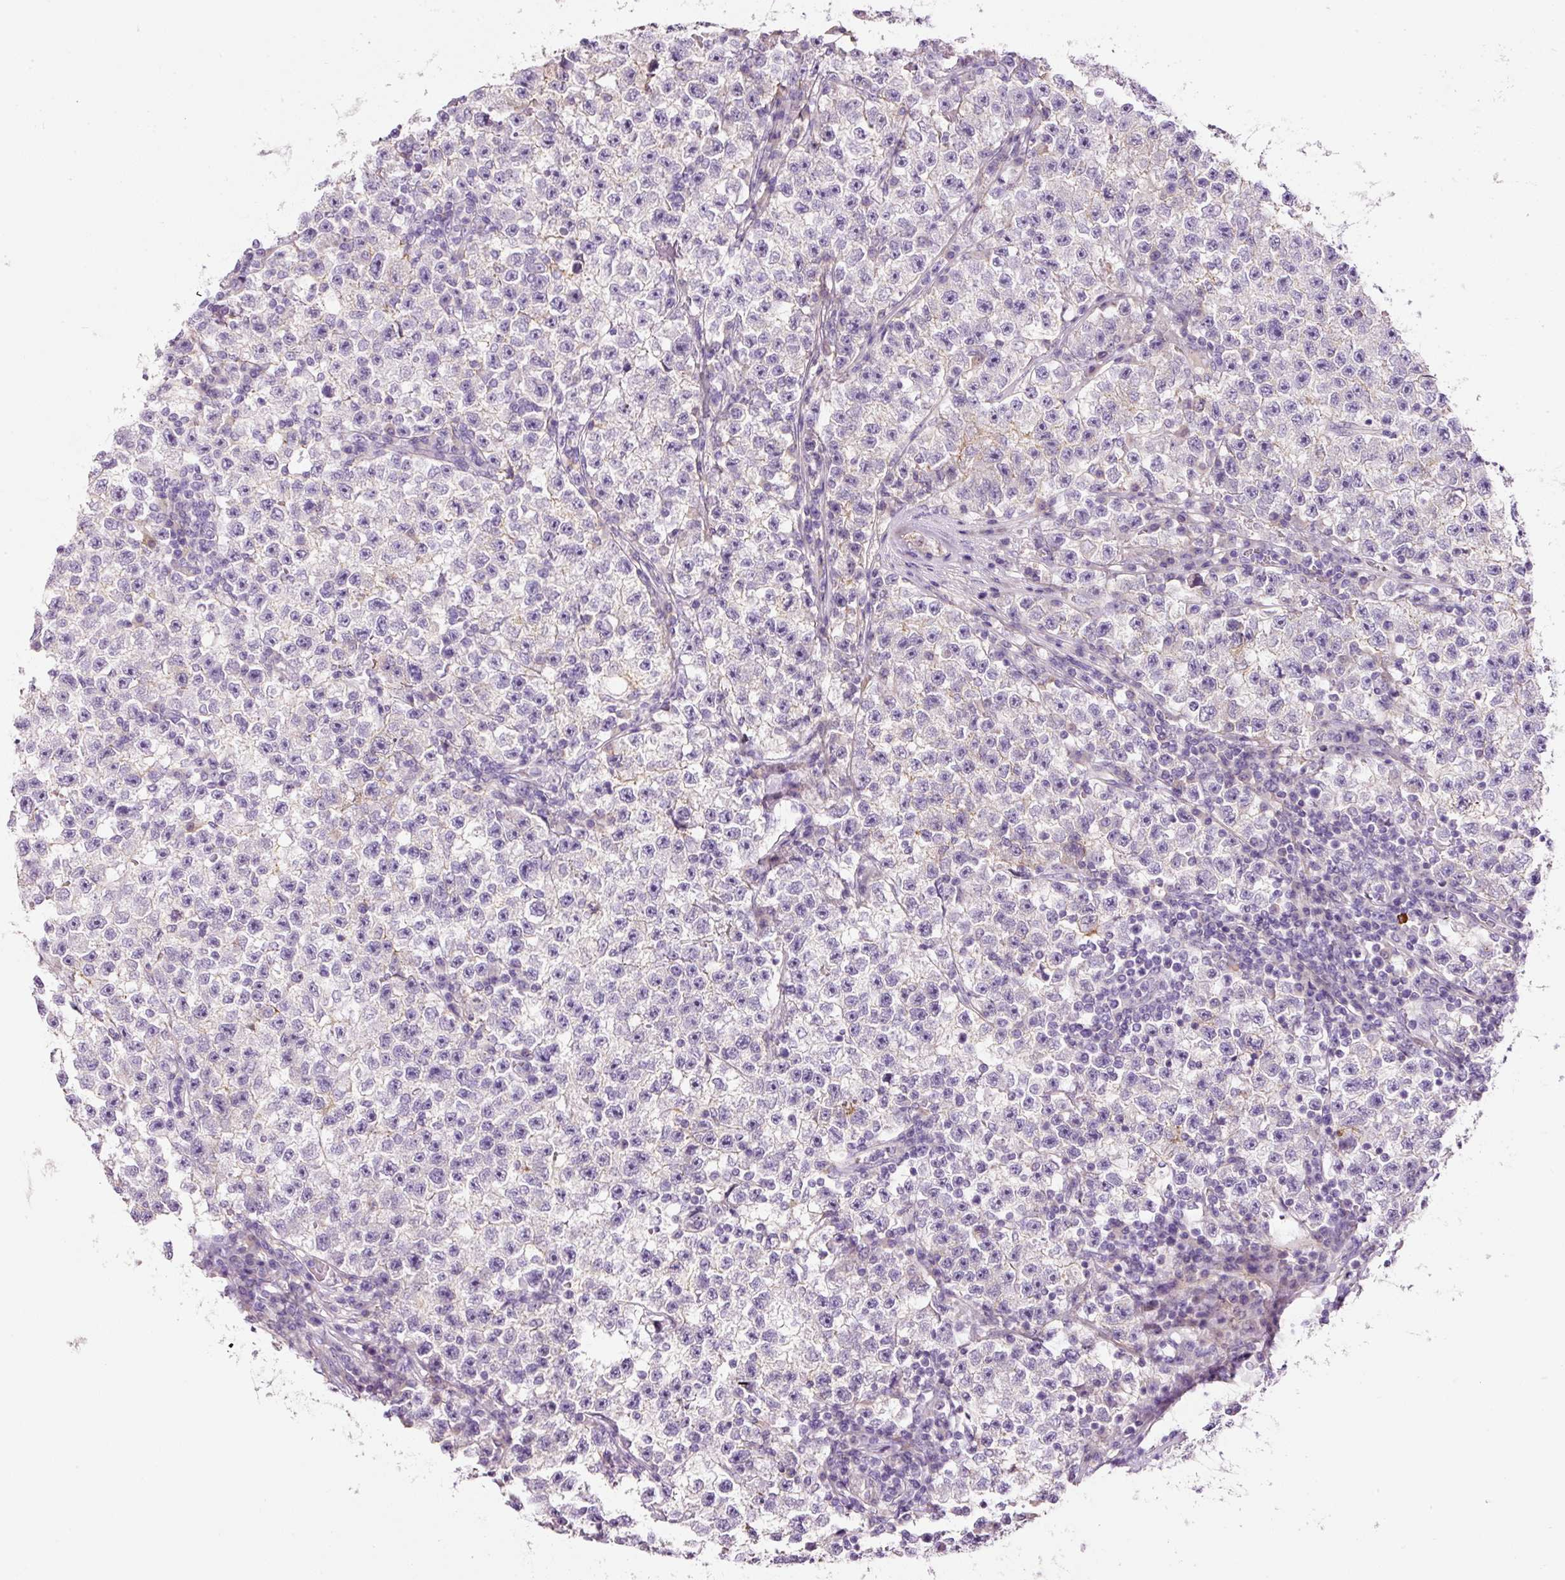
{"staining": {"intensity": "negative", "quantity": "none", "location": "none"}, "tissue": "testis cancer", "cell_type": "Tumor cells", "image_type": "cancer", "snomed": [{"axis": "morphology", "description": "Seminoma, NOS"}, {"axis": "topography", "description": "Testis"}], "caption": "IHC image of human seminoma (testis) stained for a protein (brown), which reveals no positivity in tumor cells.", "gene": "SOS2", "patient": {"sex": "male", "age": 22}}